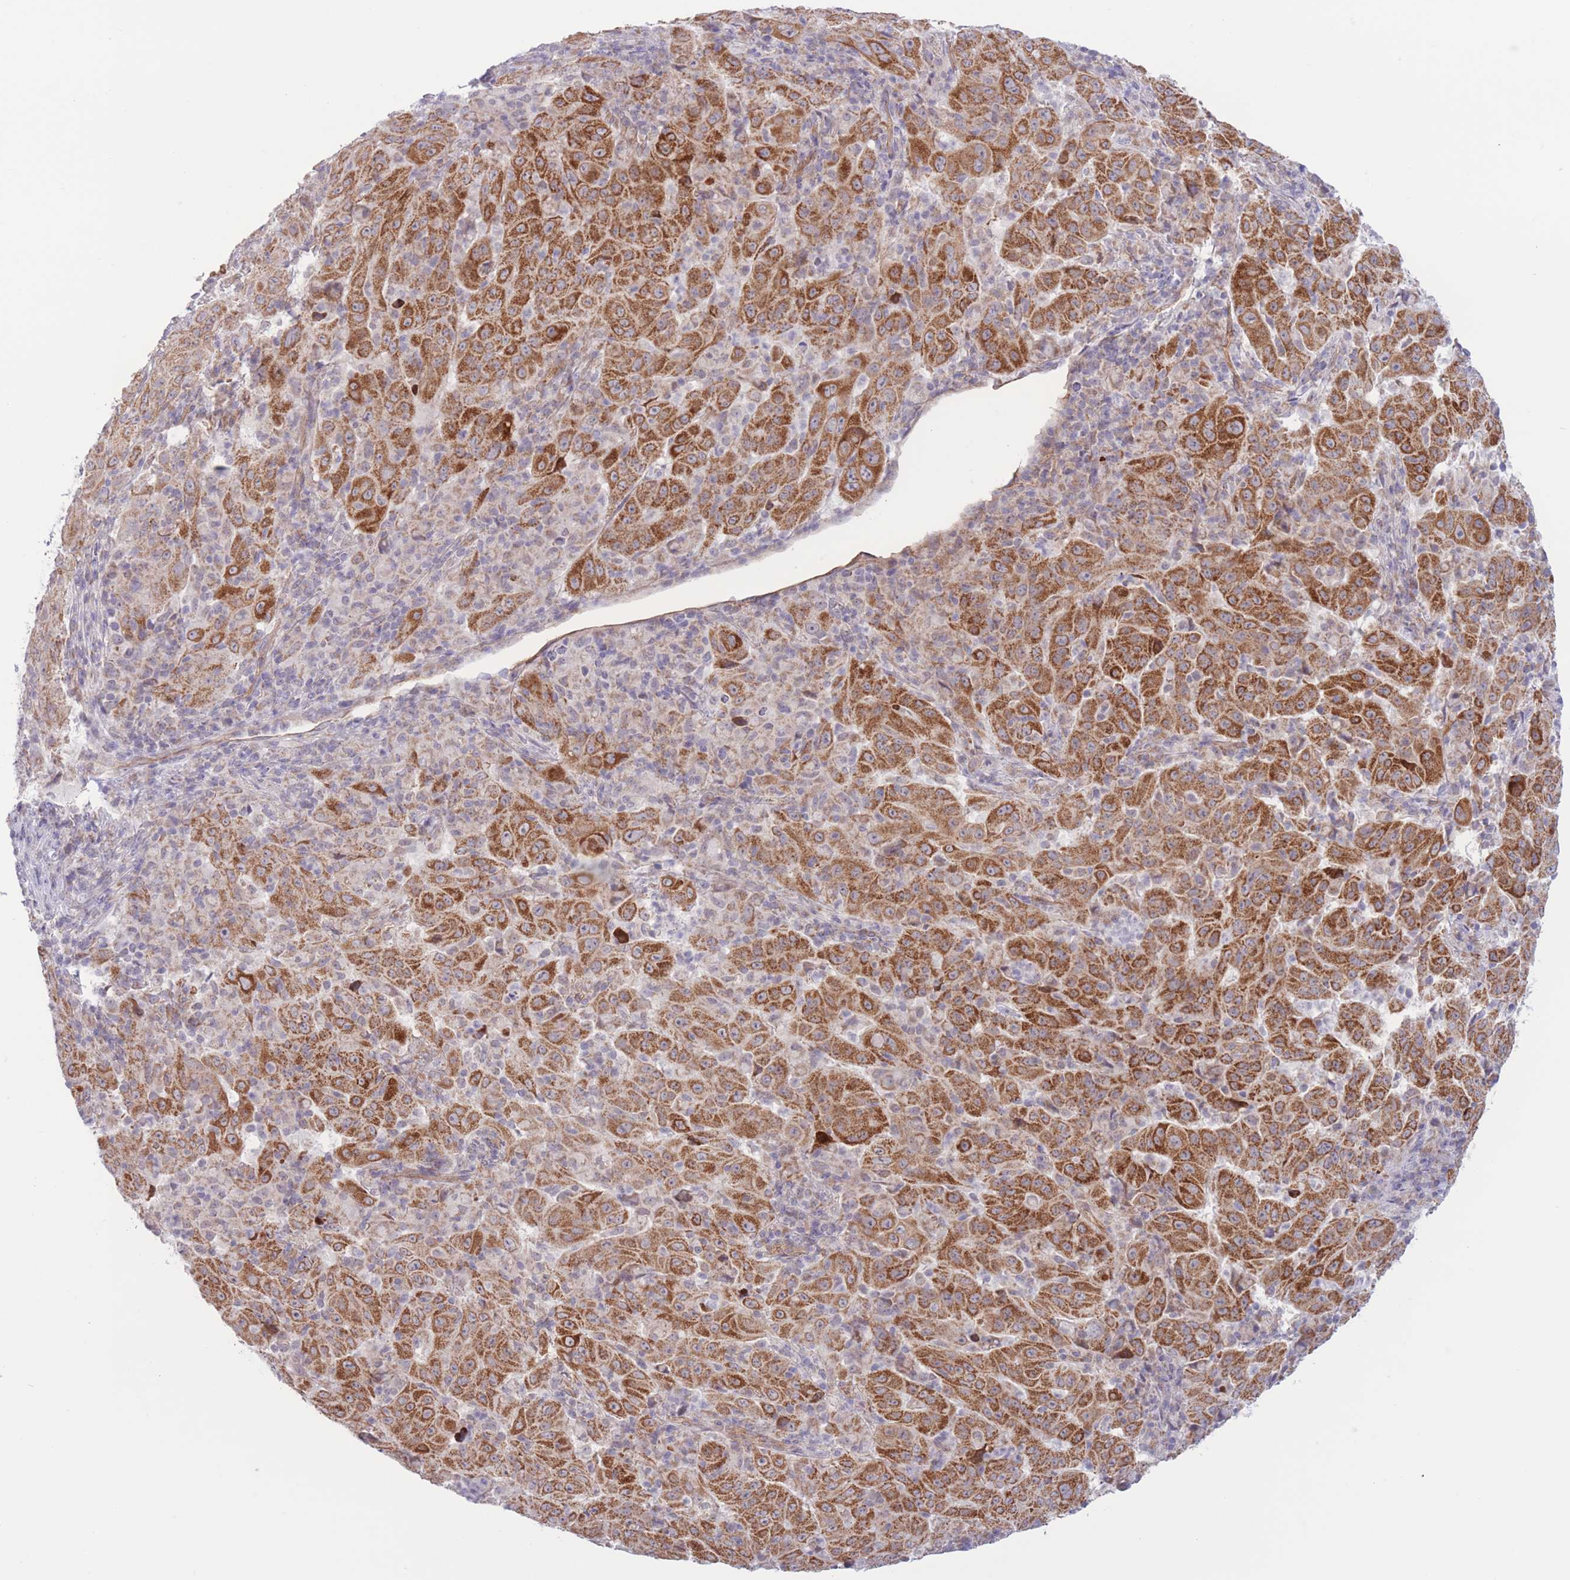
{"staining": {"intensity": "strong", "quantity": ">75%", "location": "cytoplasmic/membranous"}, "tissue": "pancreatic cancer", "cell_type": "Tumor cells", "image_type": "cancer", "snomed": [{"axis": "morphology", "description": "Adenocarcinoma, NOS"}, {"axis": "topography", "description": "Pancreas"}], "caption": "Immunohistochemical staining of pancreatic cancer demonstrates strong cytoplasmic/membranous protein positivity in approximately >75% of tumor cells.", "gene": "MRPS31", "patient": {"sex": "male", "age": 63}}